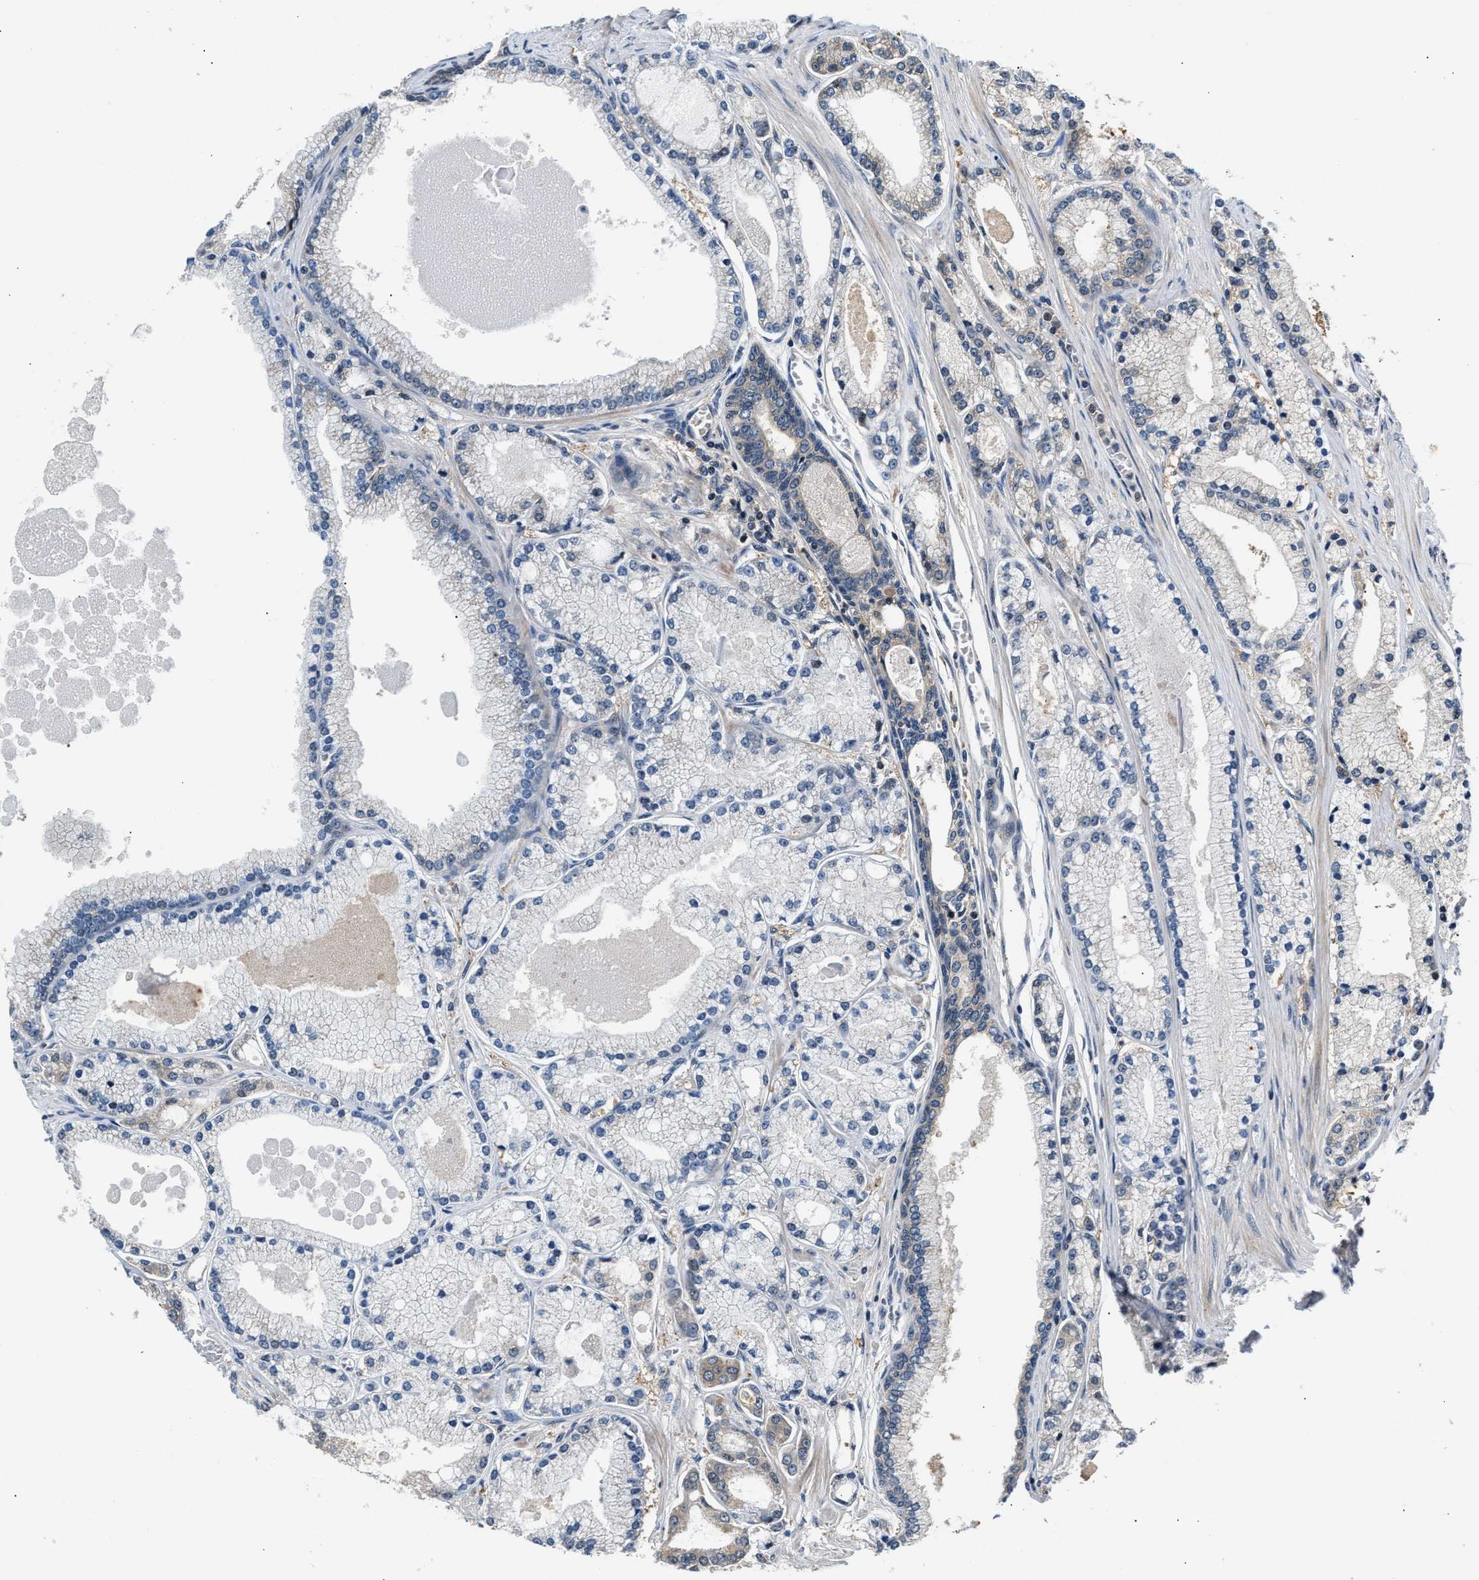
{"staining": {"intensity": "weak", "quantity": "25%-75%", "location": "cytoplasmic/membranous"}, "tissue": "prostate cancer", "cell_type": "Tumor cells", "image_type": "cancer", "snomed": [{"axis": "morphology", "description": "Adenocarcinoma, High grade"}, {"axis": "topography", "description": "Prostate"}], "caption": "Immunohistochemistry (IHC) micrograph of human adenocarcinoma (high-grade) (prostate) stained for a protein (brown), which displays low levels of weak cytoplasmic/membranous positivity in approximately 25%-75% of tumor cells.", "gene": "TUT7", "patient": {"sex": "male", "age": 71}}